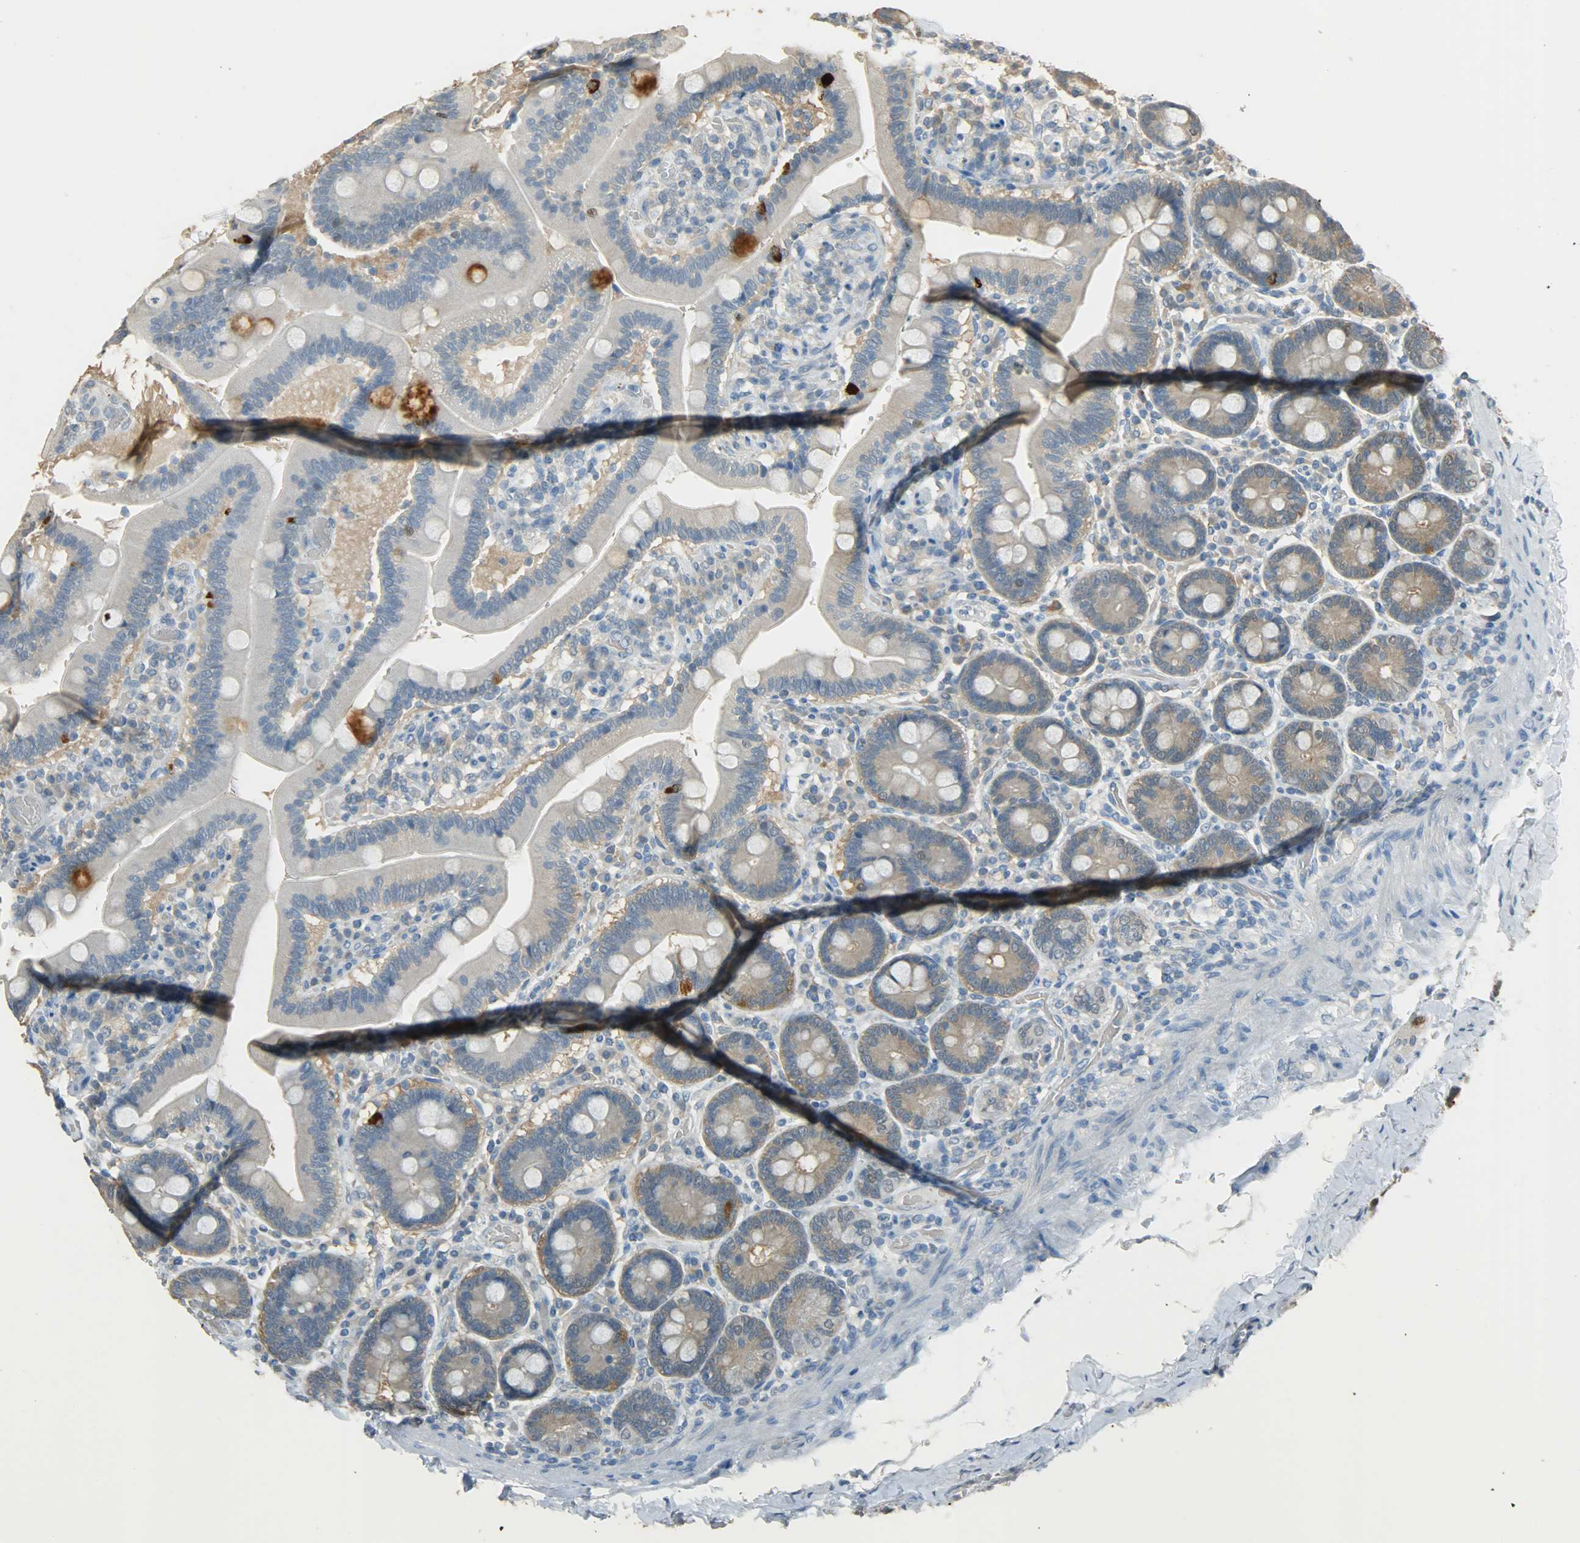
{"staining": {"intensity": "strong", "quantity": ">75%", "location": "cytoplasmic/membranous"}, "tissue": "duodenum", "cell_type": "Glandular cells", "image_type": "normal", "snomed": [{"axis": "morphology", "description": "Normal tissue, NOS"}, {"axis": "topography", "description": "Duodenum"}], "caption": "An IHC micrograph of normal tissue is shown. Protein staining in brown shows strong cytoplasmic/membranous positivity in duodenum within glandular cells. (IHC, brightfield microscopy, high magnification).", "gene": "PRMT5", "patient": {"sex": "male", "age": 66}}